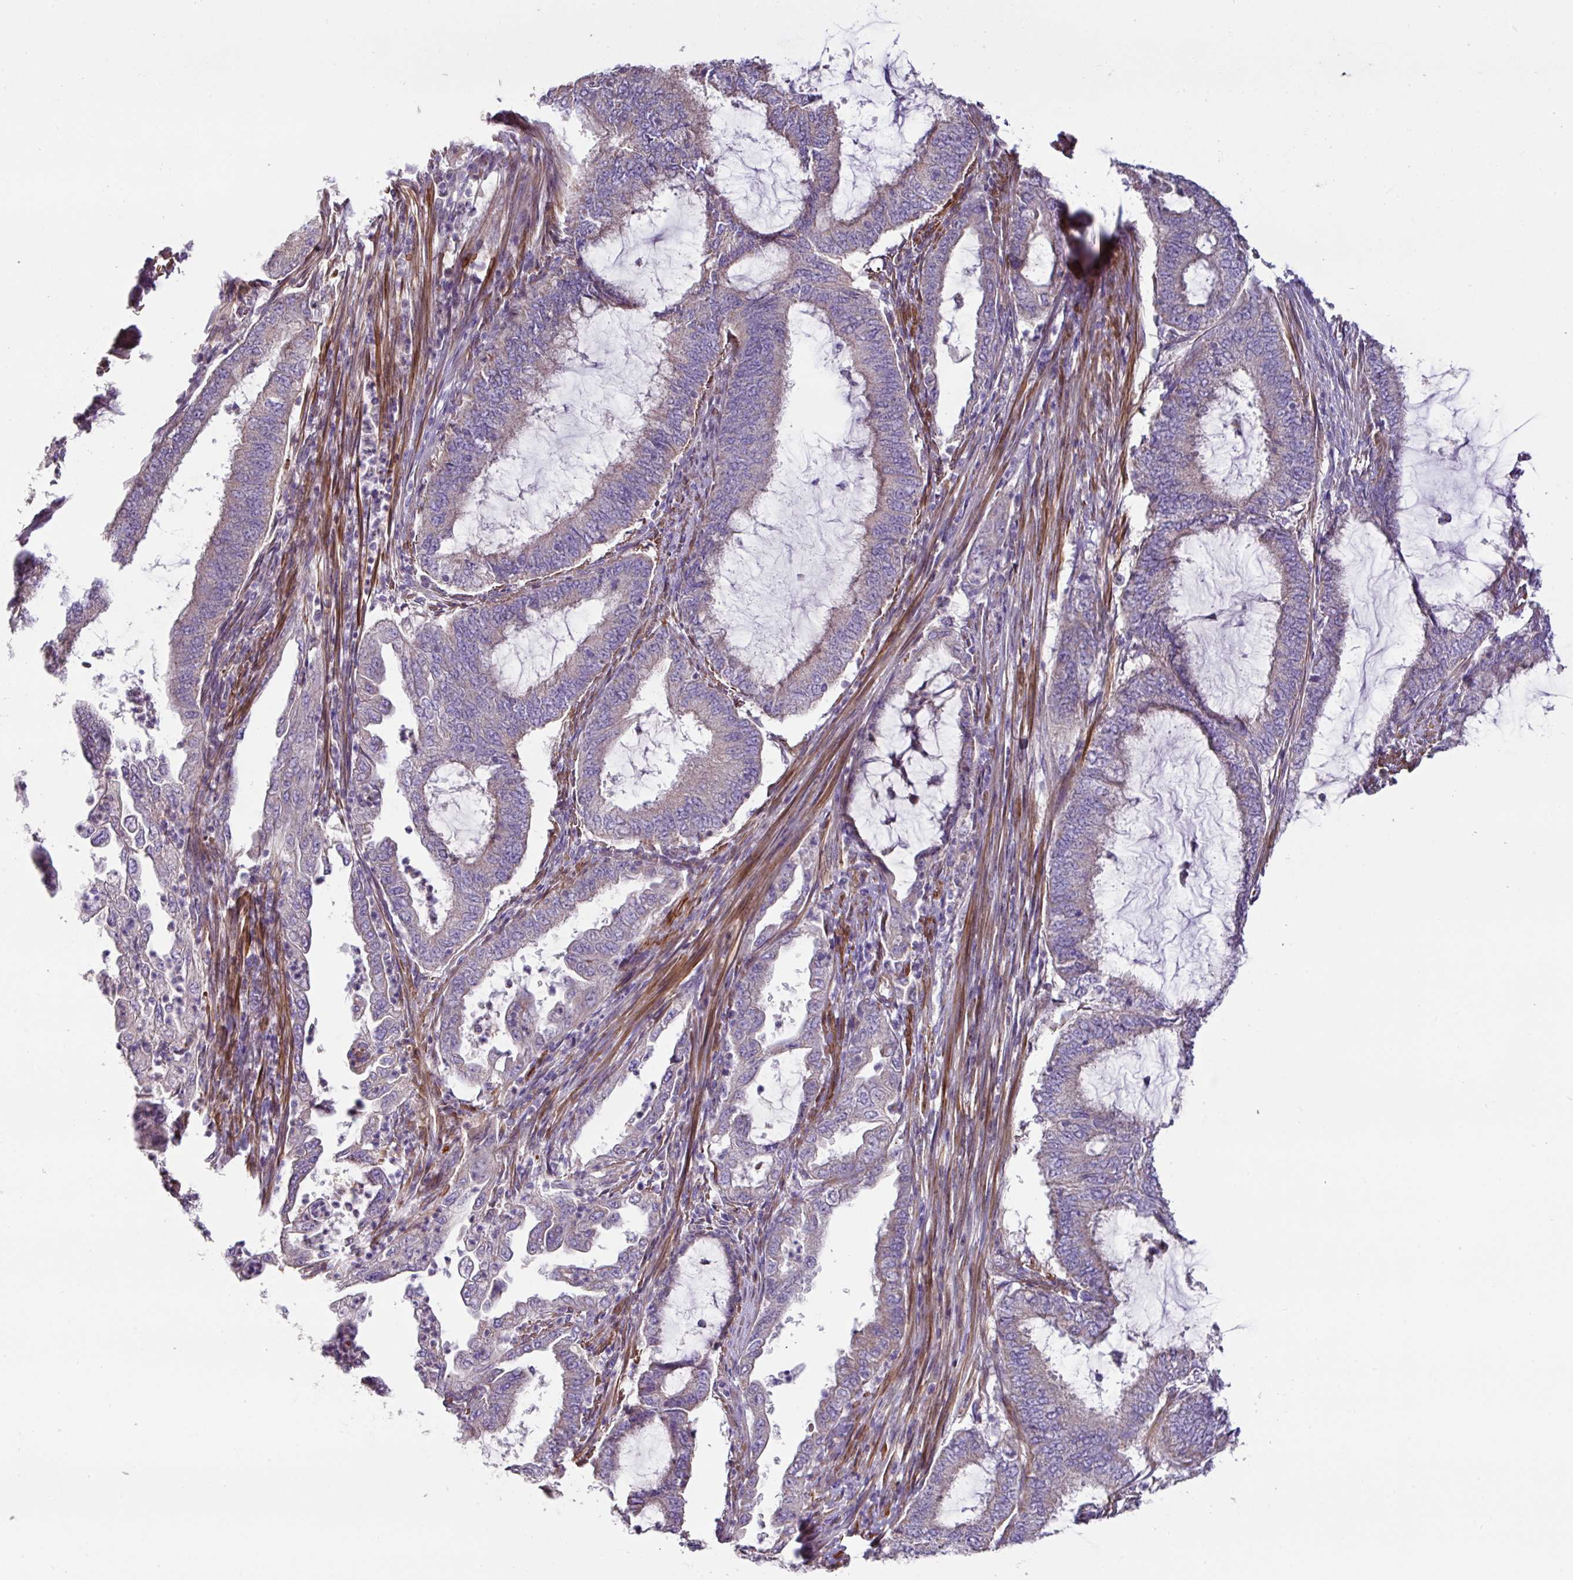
{"staining": {"intensity": "weak", "quantity": "<25%", "location": "cytoplasmic/membranous"}, "tissue": "endometrial cancer", "cell_type": "Tumor cells", "image_type": "cancer", "snomed": [{"axis": "morphology", "description": "Adenocarcinoma, NOS"}, {"axis": "topography", "description": "Endometrium"}], "caption": "Immunohistochemistry image of endometrial cancer stained for a protein (brown), which demonstrates no positivity in tumor cells.", "gene": "MRRF", "patient": {"sex": "female", "age": 51}}